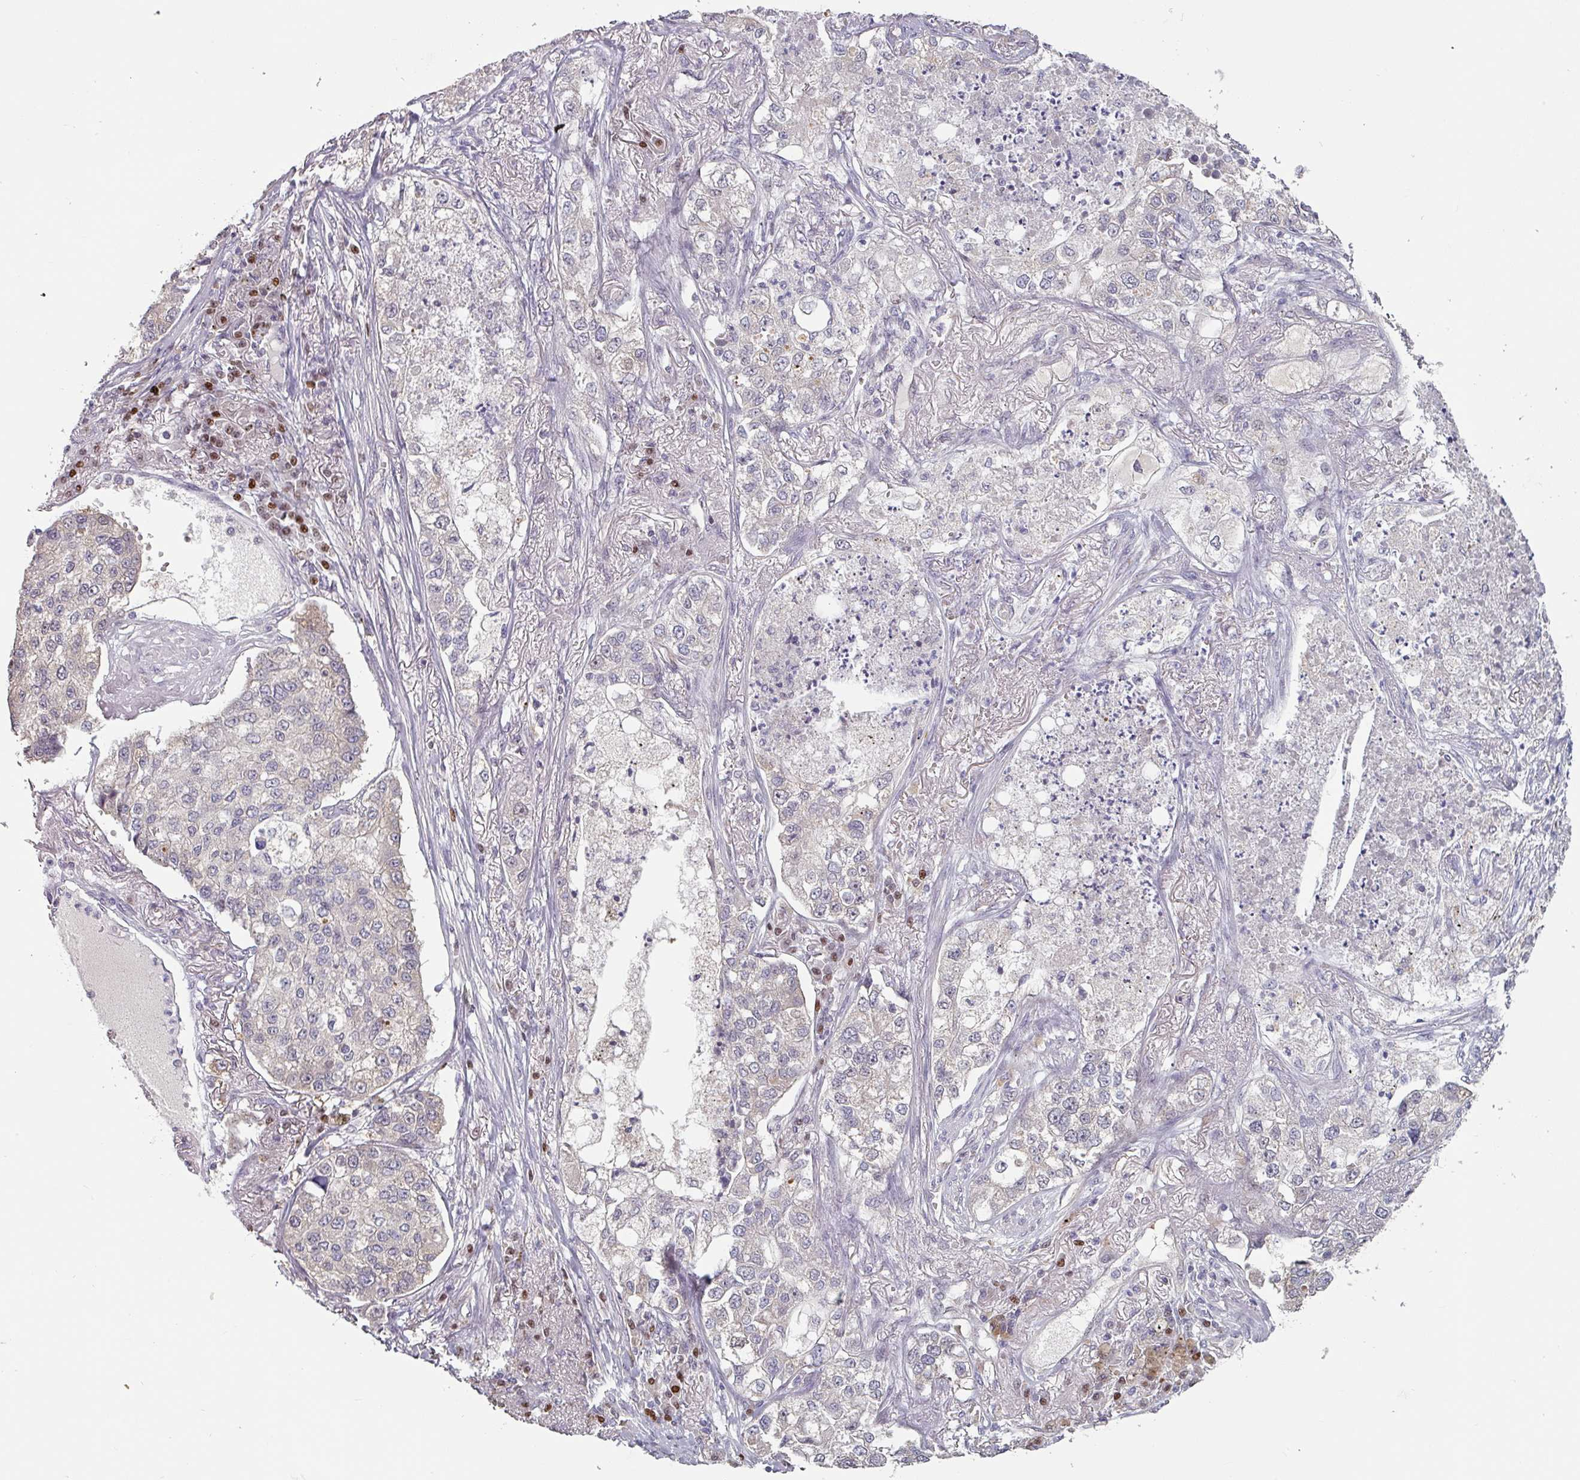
{"staining": {"intensity": "negative", "quantity": "none", "location": "none"}, "tissue": "lung cancer", "cell_type": "Tumor cells", "image_type": "cancer", "snomed": [{"axis": "morphology", "description": "Adenocarcinoma, NOS"}, {"axis": "topography", "description": "Lung"}], "caption": "Lung adenocarcinoma was stained to show a protein in brown. There is no significant staining in tumor cells. (DAB immunohistochemistry (IHC), high magnification).", "gene": "ZBTB6", "patient": {"sex": "male", "age": 49}}